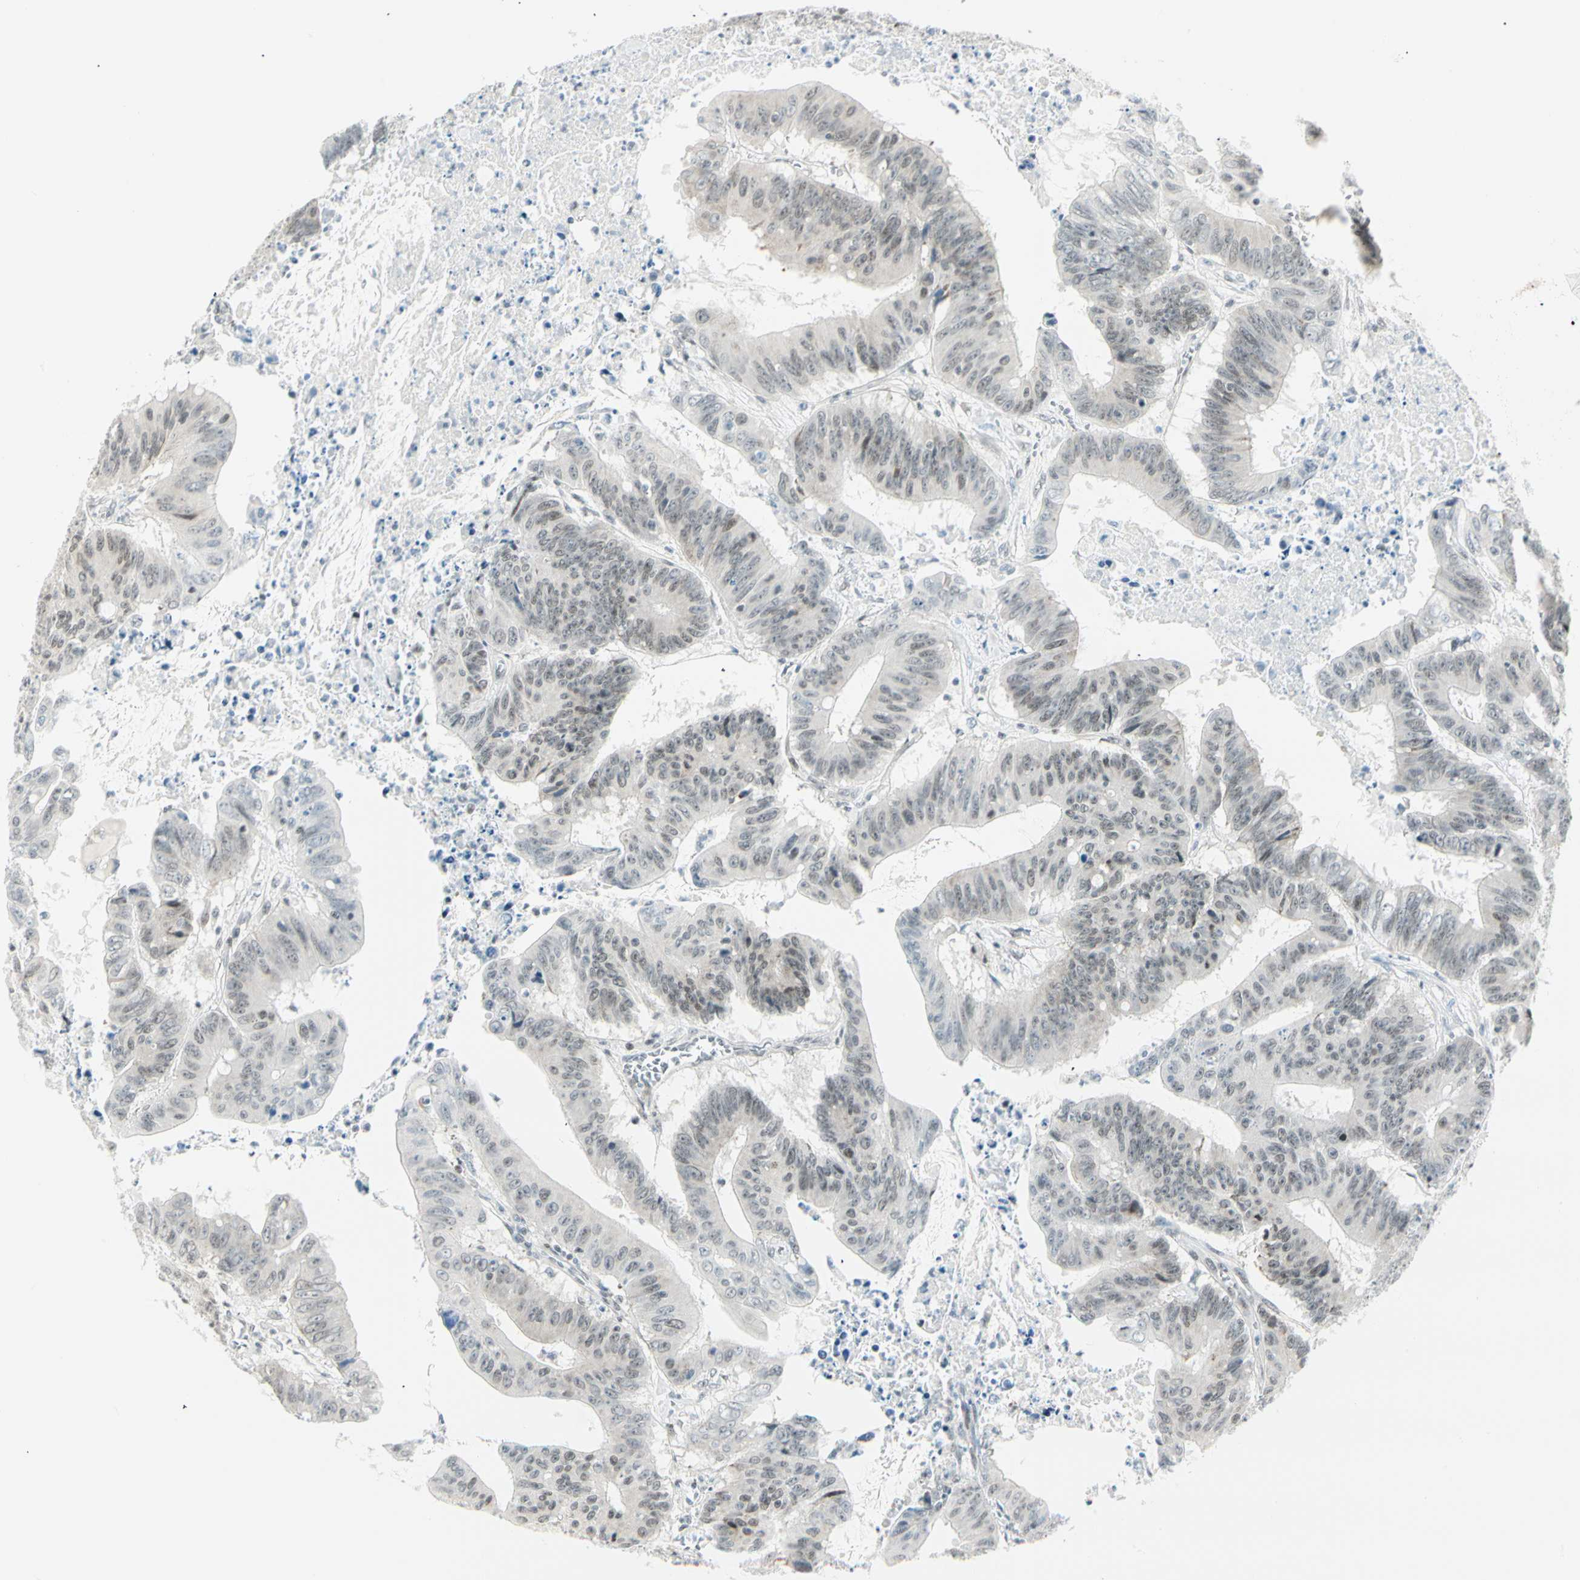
{"staining": {"intensity": "weak", "quantity": "<25%", "location": "nuclear"}, "tissue": "colorectal cancer", "cell_type": "Tumor cells", "image_type": "cancer", "snomed": [{"axis": "morphology", "description": "Adenocarcinoma, NOS"}, {"axis": "topography", "description": "Colon"}], "caption": "Human colorectal adenocarcinoma stained for a protein using IHC displays no positivity in tumor cells.", "gene": "PKNOX1", "patient": {"sex": "male", "age": 45}}